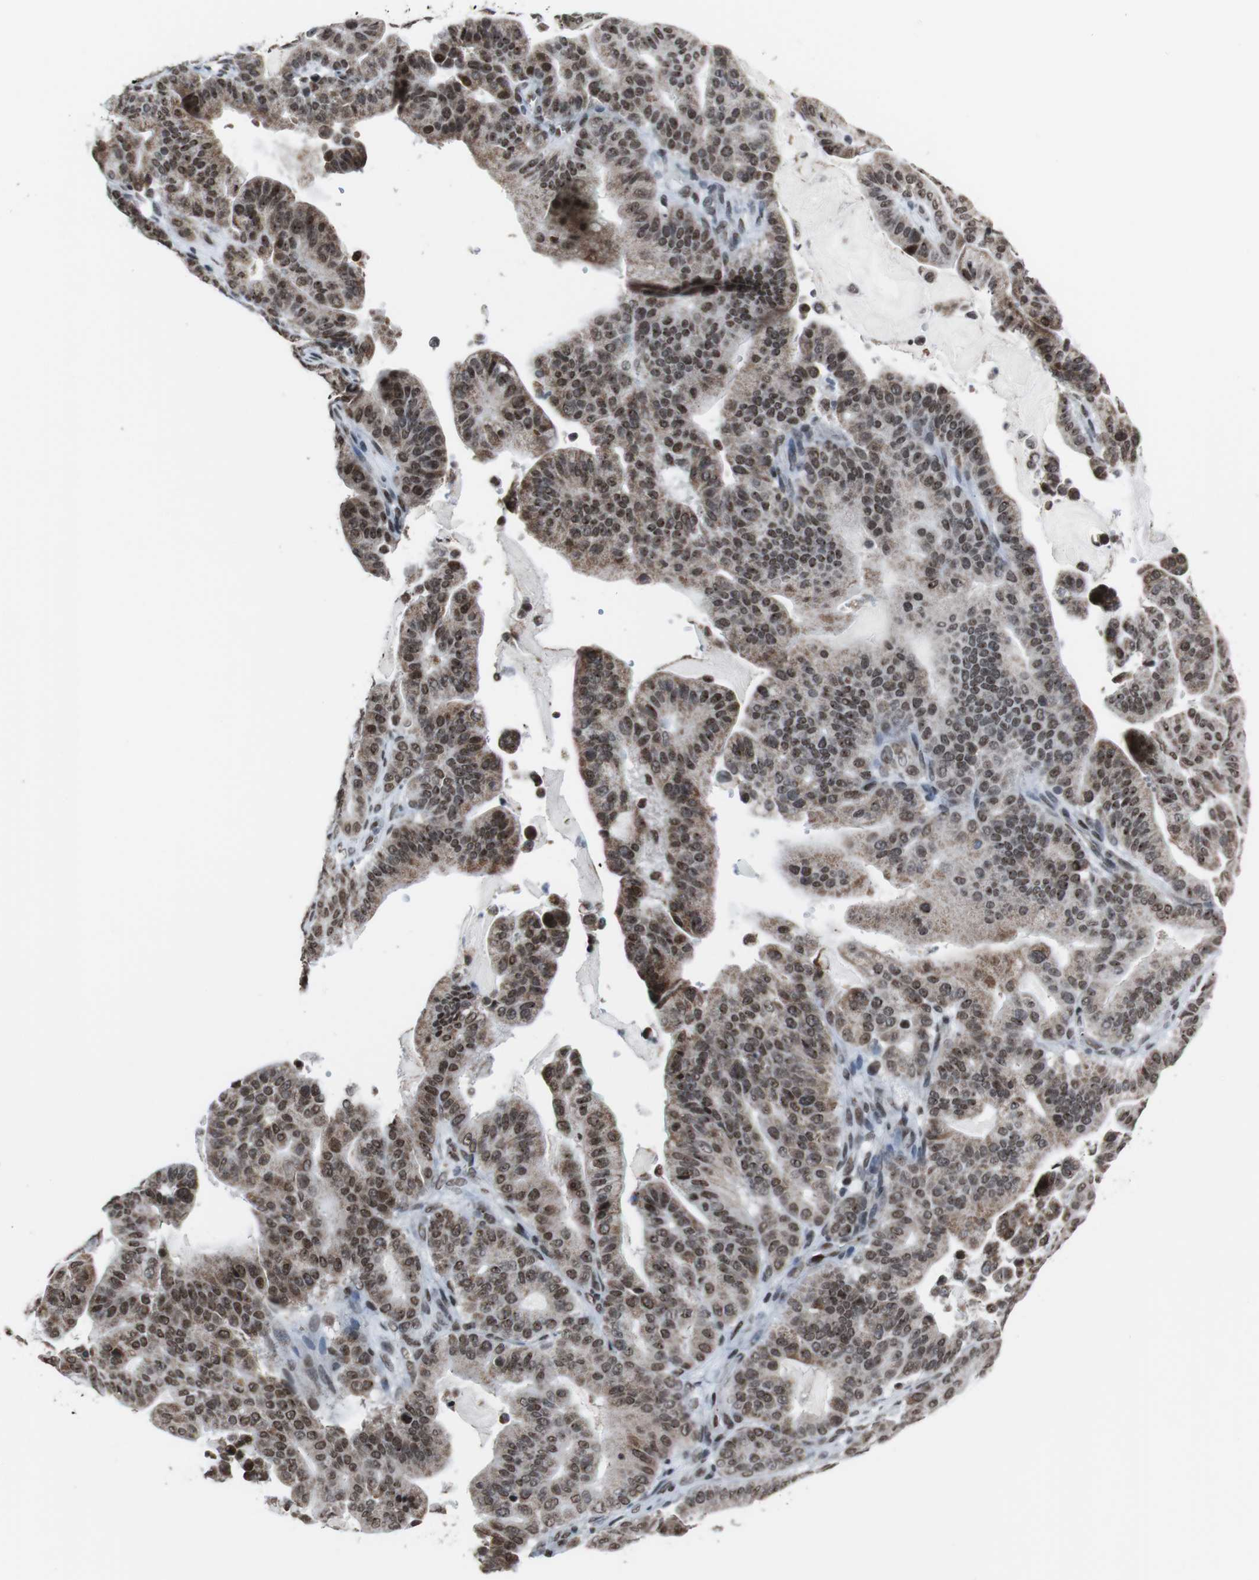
{"staining": {"intensity": "moderate", "quantity": ">75%", "location": "cytoplasmic/membranous,nuclear"}, "tissue": "pancreatic cancer", "cell_type": "Tumor cells", "image_type": "cancer", "snomed": [{"axis": "morphology", "description": "Adenocarcinoma, NOS"}, {"axis": "topography", "description": "Pancreas"}], "caption": "Pancreatic cancer (adenocarcinoma) tissue shows moderate cytoplasmic/membranous and nuclear staining in approximately >75% of tumor cells, visualized by immunohistochemistry.", "gene": "ROMO1", "patient": {"sex": "male", "age": 63}}